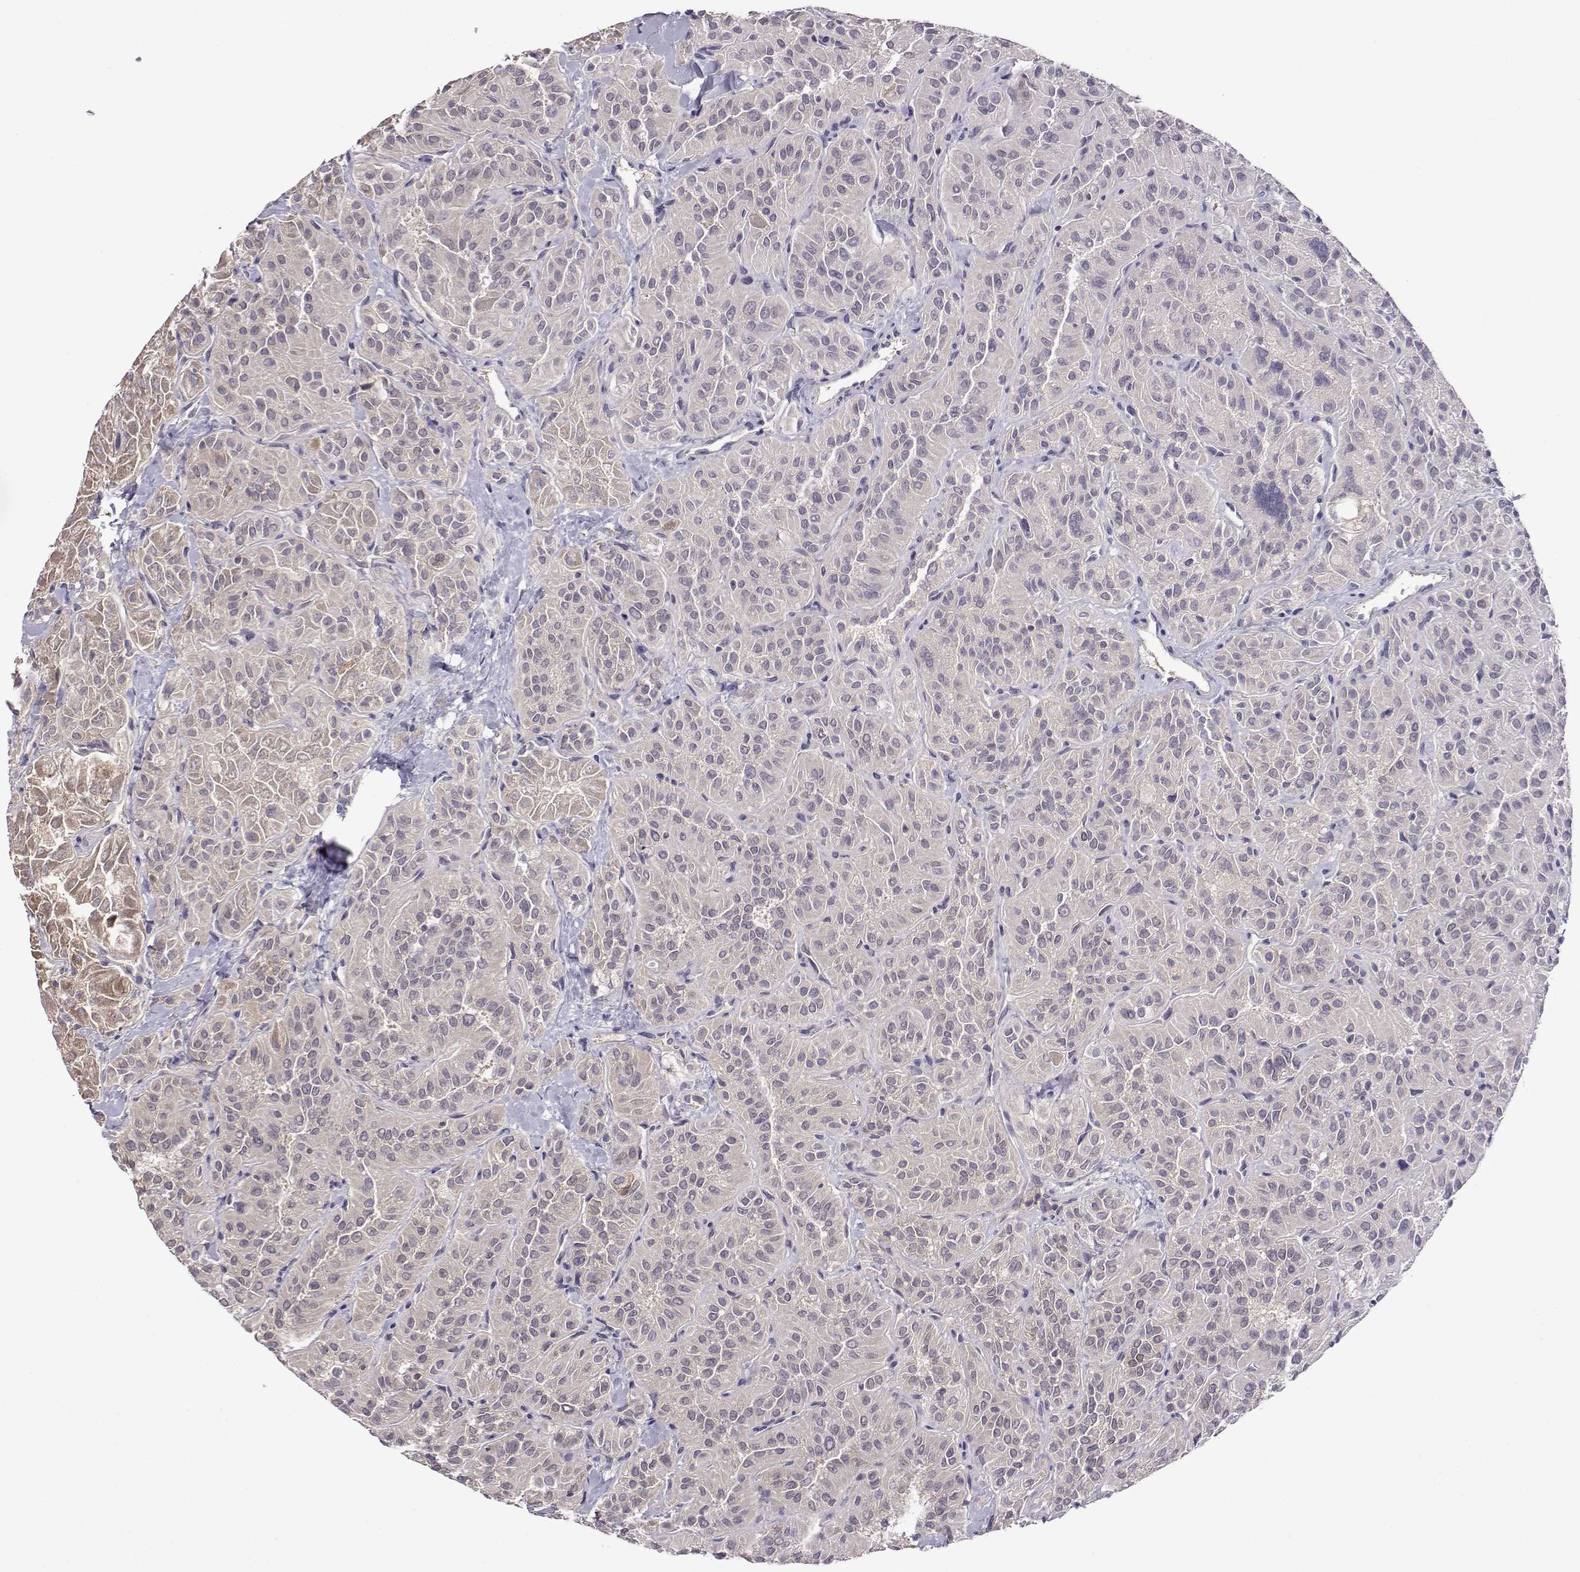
{"staining": {"intensity": "negative", "quantity": "none", "location": "none"}, "tissue": "thyroid cancer", "cell_type": "Tumor cells", "image_type": "cancer", "snomed": [{"axis": "morphology", "description": "Papillary adenocarcinoma, NOS"}, {"axis": "topography", "description": "Thyroid gland"}], "caption": "Image shows no protein expression in tumor cells of thyroid papillary adenocarcinoma tissue.", "gene": "AKR1B1", "patient": {"sex": "female", "age": 45}}